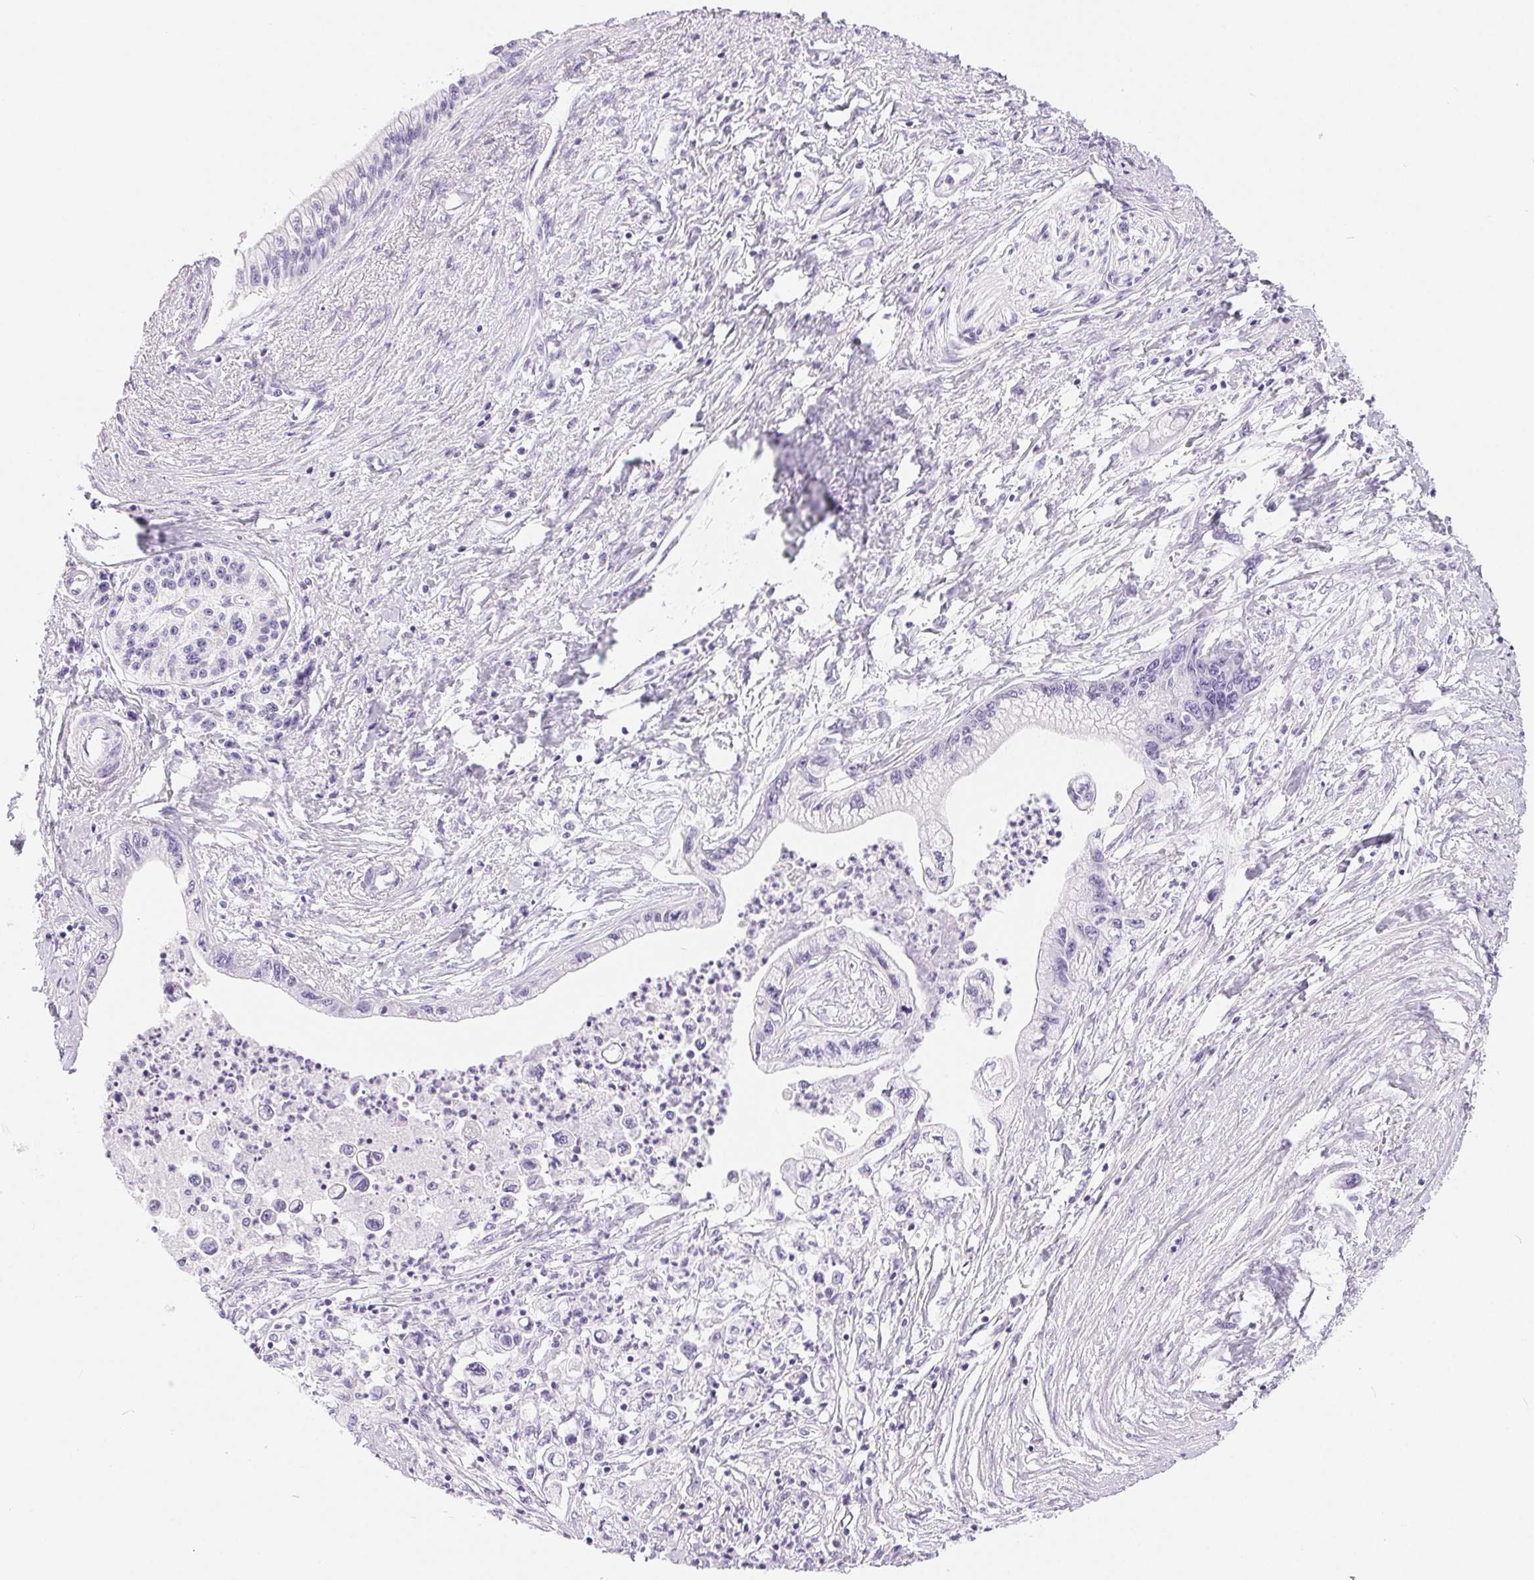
{"staining": {"intensity": "negative", "quantity": "none", "location": "none"}, "tissue": "pancreatic cancer", "cell_type": "Tumor cells", "image_type": "cancer", "snomed": [{"axis": "morphology", "description": "Adenocarcinoma, NOS"}, {"axis": "topography", "description": "Pancreas"}], "caption": "DAB immunohistochemical staining of human pancreatic cancer displays no significant staining in tumor cells. (DAB immunohistochemistry (IHC), high magnification).", "gene": "XDH", "patient": {"sex": "male", "age": 61}}